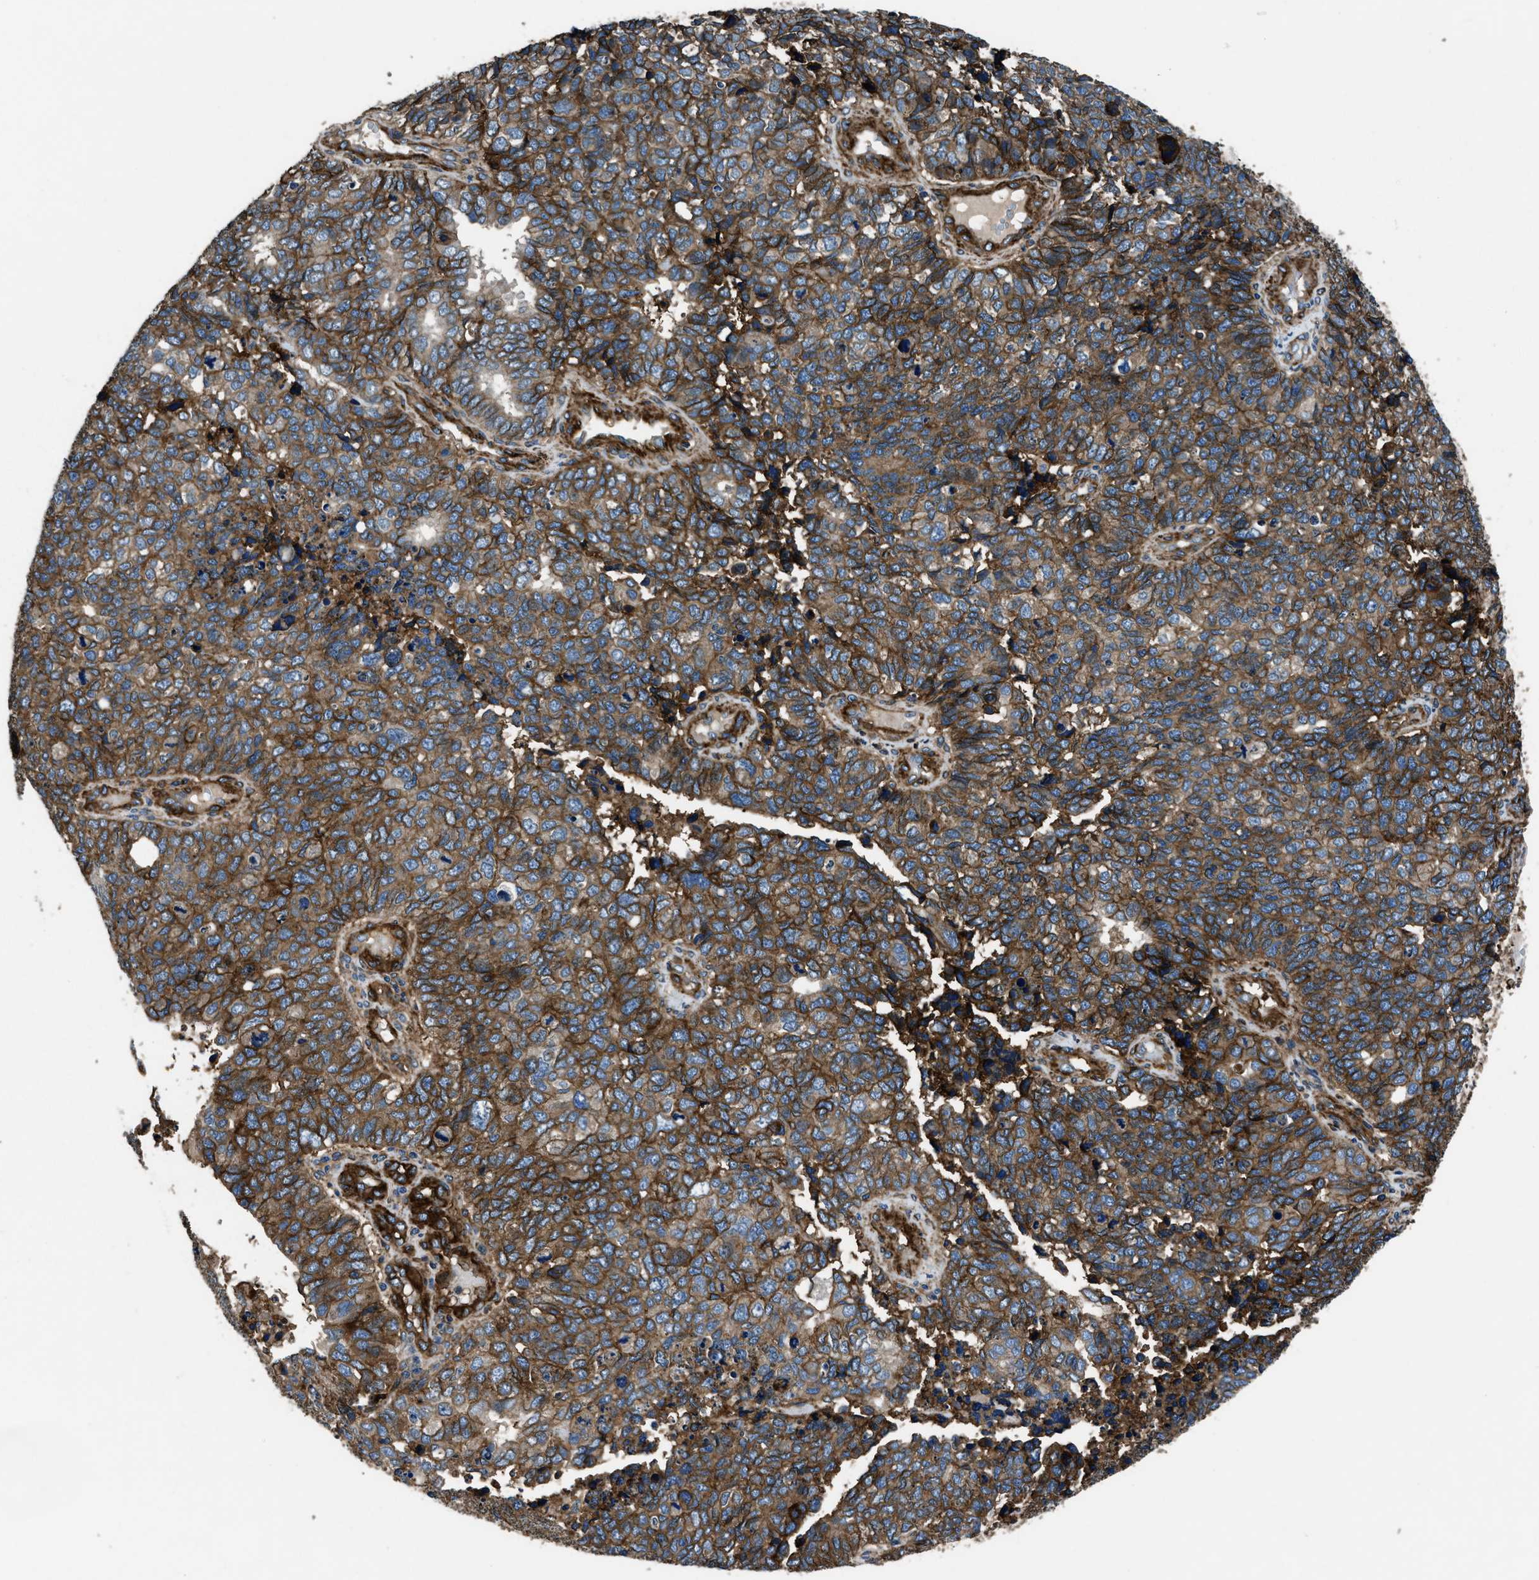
{"staining": {"intensity": "moderate", "quantity": ">75%", "location": "cytoplasmic/membranous"}, "tissue": "cervical cancer", "cell_type": "Tumor cells", "image_type": "cancer", "snomed": [{"axis": "morphology", "description": "Squamous cell carcinoma, NOS"}, {"axis": "topography", "description": "Cervix"}], "caption": "This micrograph displays IHC staining of squamous cell carcinoma (cervical), with medium moderate cytoplasmic/membranous staining in about >75% of tumor cells.", "gene": "CD276", "patient": {"sex": "female", "age": 63}}